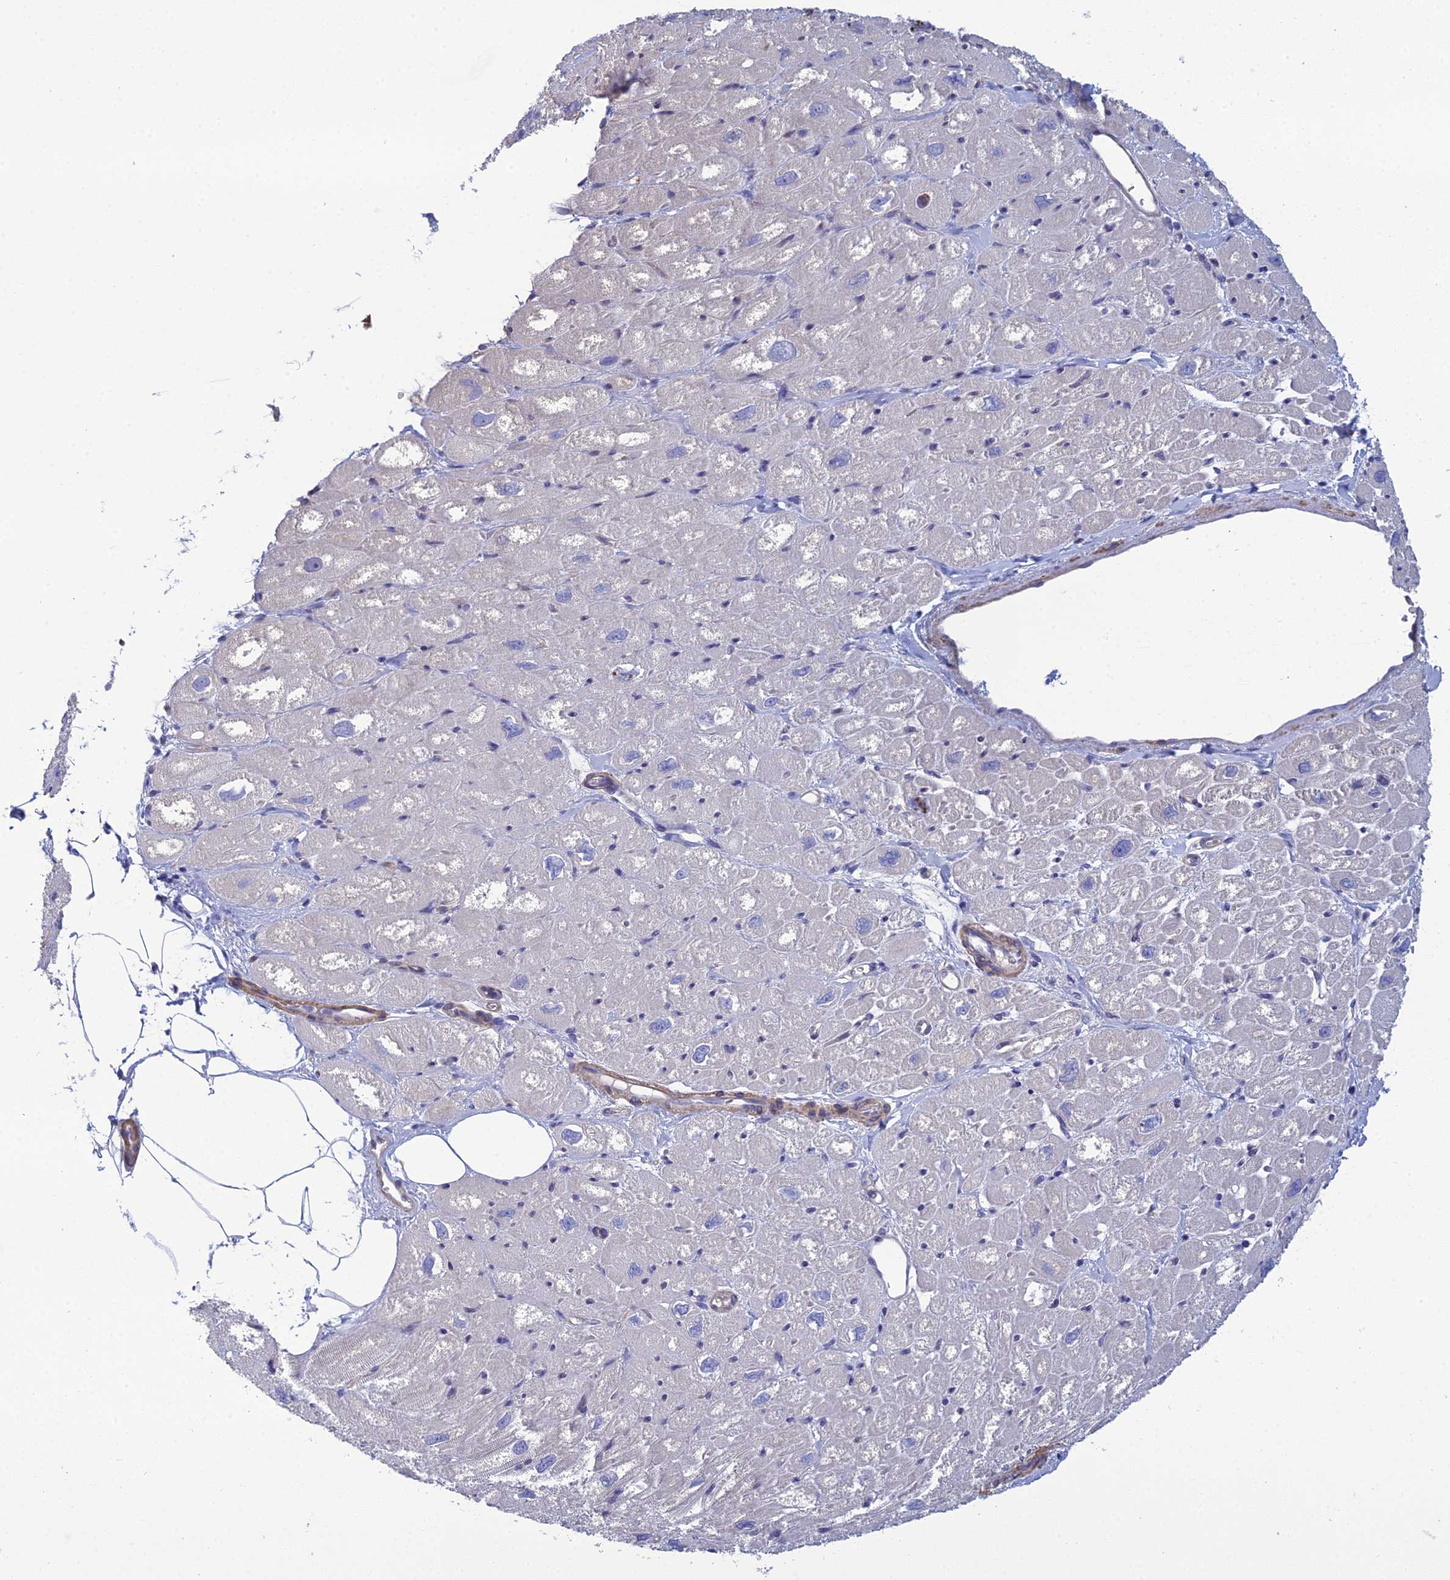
{"staining": {"intensity": "negative", "quantity": "none", "location": "none"}, "tissue": "heart muscle", "cell_type": "Cardiomyocytes", "image_type": "normal", "snomed": [{"axis": "morphology", "description": "Normal tissue, NOS"}, {"axis": "topography", "description": "Heart"}], "caption": "This photomicrograph is of unremarkable heart muscle stained with immunohistochemistry (IHC) to label a protein in brown with the nuclei are counter-stained blue. There is no expression in cardiomyocytes.", "gene": "LZTS2", "patient": {"sex": "male", "age": 50}}